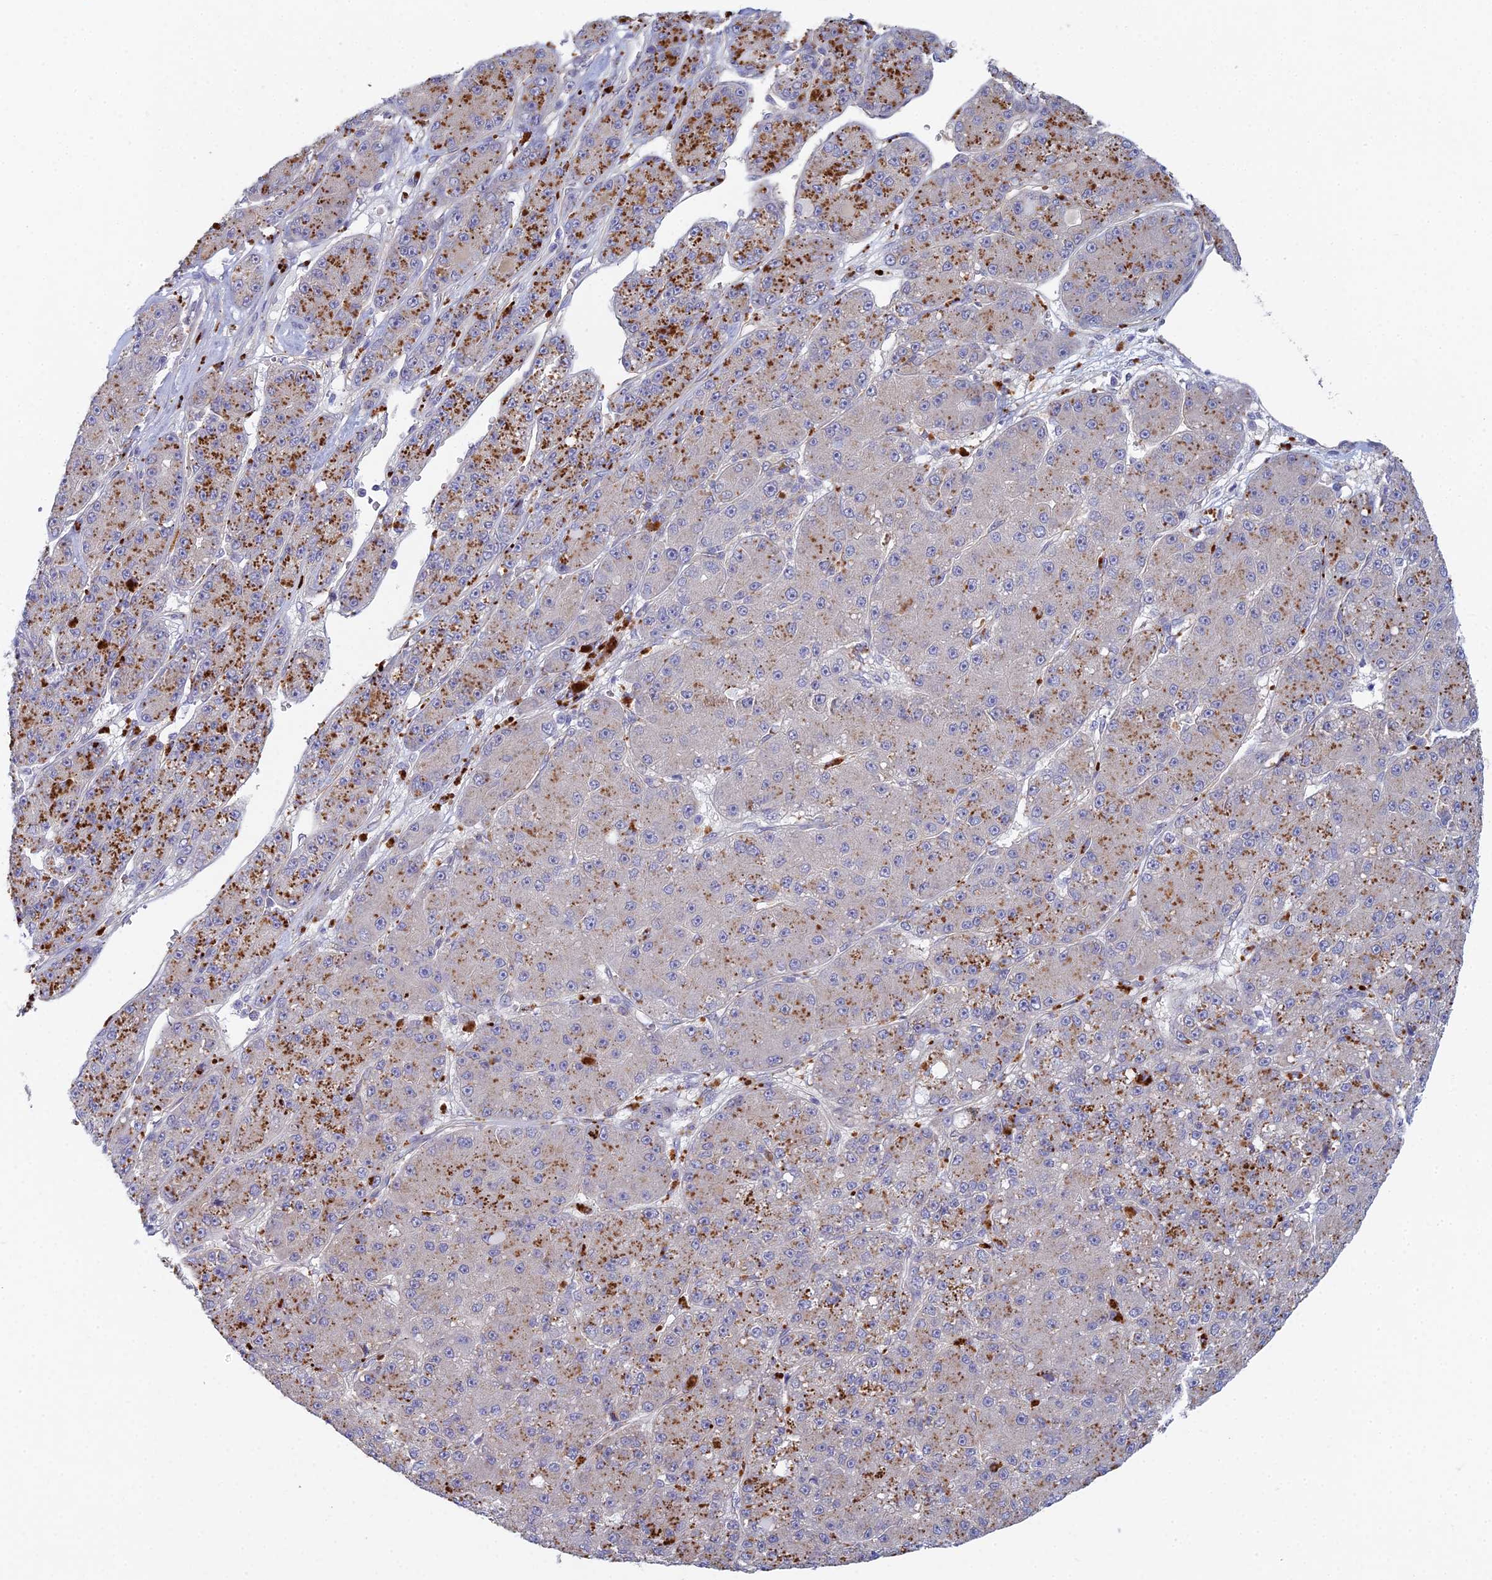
{"staining": {"intensity": "moderate", "quantity": "25%-75%", "location": "cytoplasmic/membranous"}, "tissue": "liver cancer", "cell_type": "Tumor cells", "image_type": "cancer", "snomed": [{"axis": "morphology", "description": "Carcinoma, Hepatocellular, NOS"}, {"axis": "topography", "description": "Liver"}], "caption": "A histopathology image showing moderate cytoplasmic/membranous staining in about 25%-75% of tumor cells in liver cancer (hepatocellular carcinoma), as visualized by brown immunohistochemical staining.", "gene": "METTL26", "patient": {"sex": "male", "age": 67}}